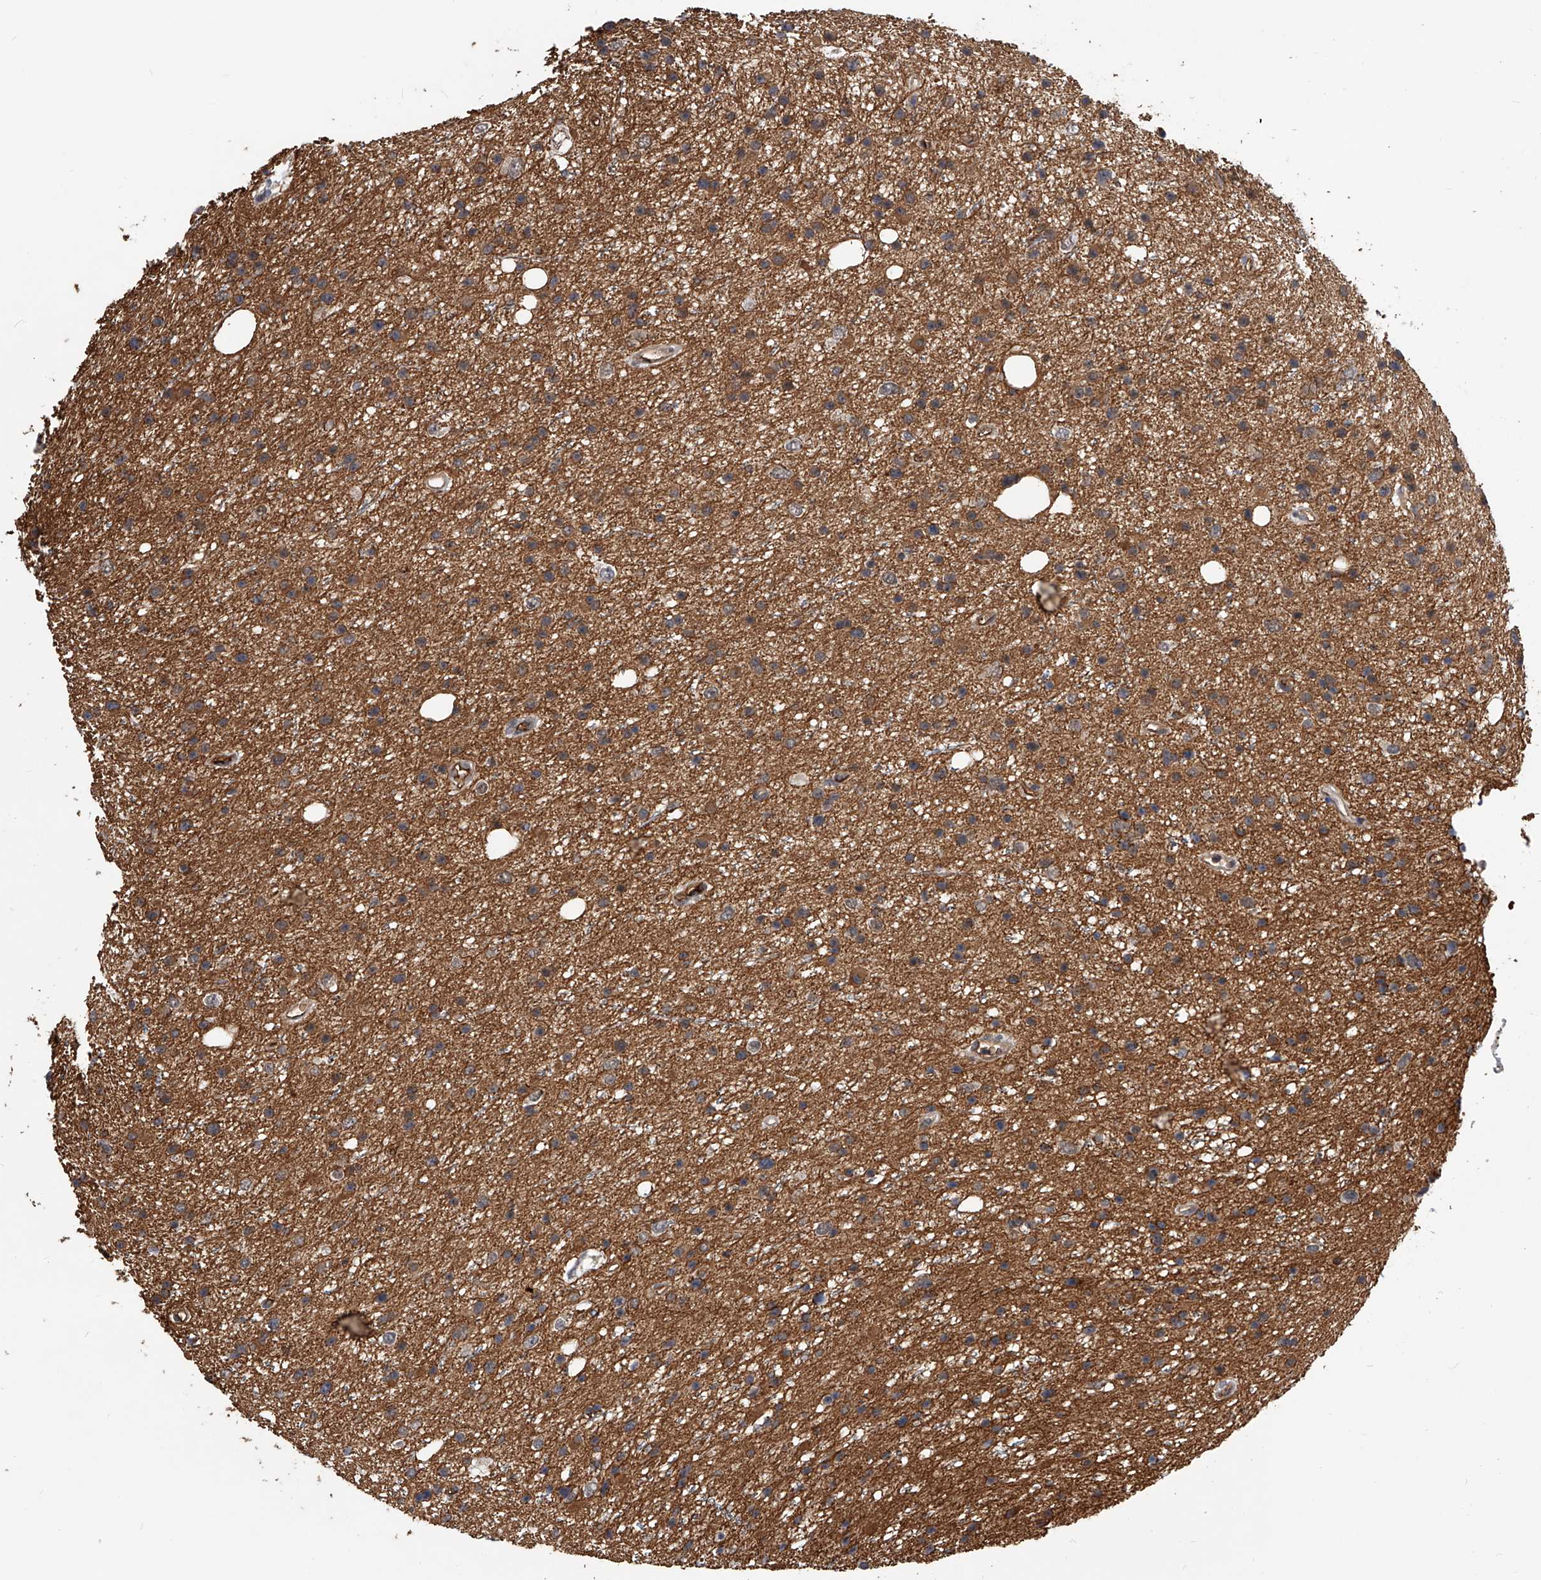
{"staining": {"intensity": "moderate", "quantity": ">75%", "location": "cytoplasmic/membranous"}, "tissue": "glioma", "cell_type": "Tumor cells", "image_type": "cancer", "snomed": [{"axis": "morphology", "description": "Glioma, malignant, Low grade"}, {"axis": "topography", "description": "Cerebral cortex"}], "caption": "A photomicrograph of human low-grade glioma (malignant) stained for a protein shows moderate cytoplasmic/membranous brown staining in tumor cells. Immunohistochemistry (ihc) stains the protein in brown and the nuclei are stained blue.", "gene": "ZNF25", "patient": {"sex": "female", "age": 39}}